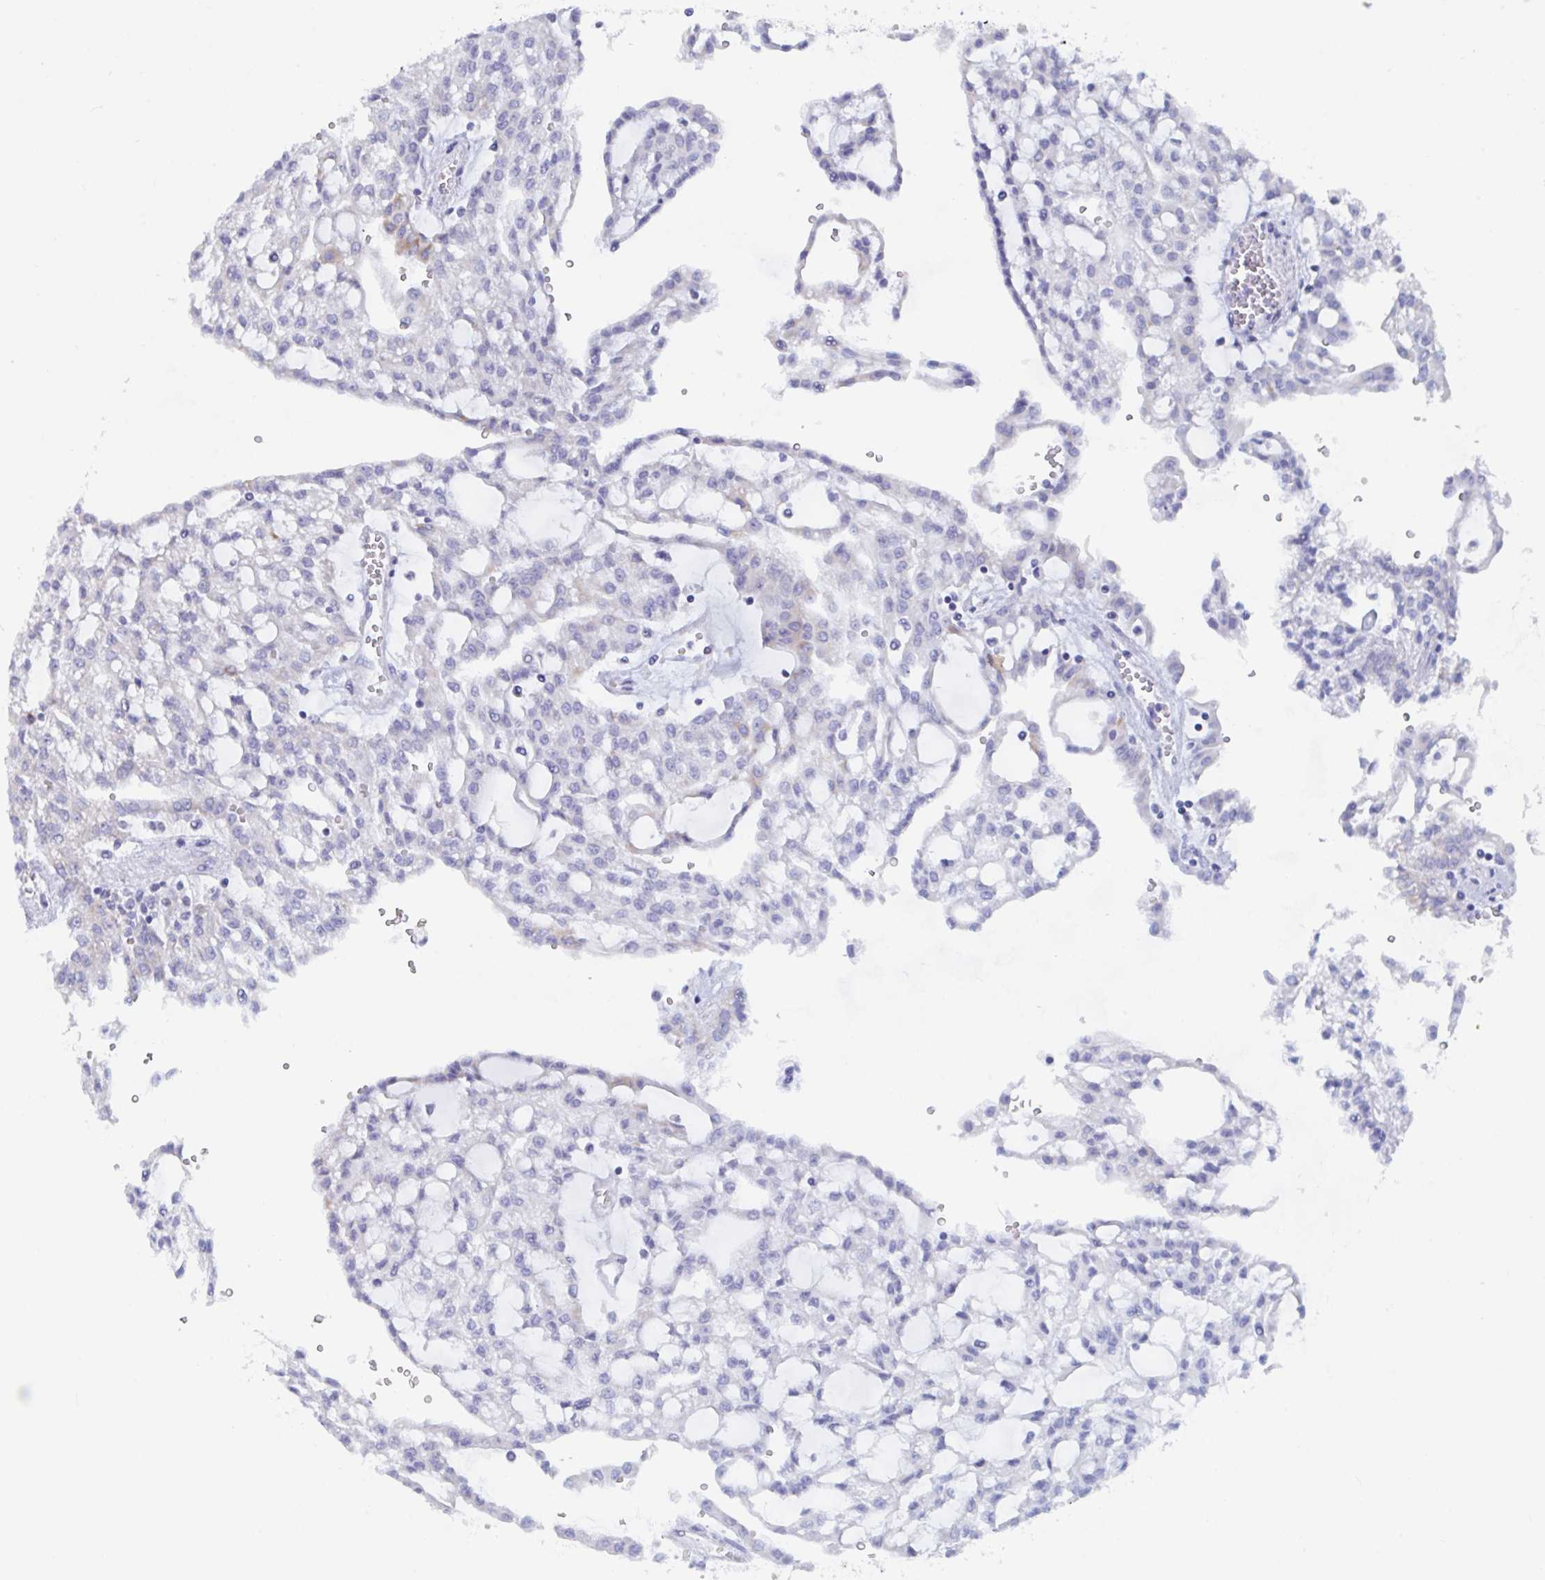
{"staining": {"intensity": "weak", "quantity": "<25%", "location": "cytoplasmic/membranous"}, "tissue": "renal cancer", "cell_type": "Tumor cells", "image_type": "cancer", "snomed": [{"axis": "morphology", "description": "Adenocarcinoma, NOS"}, {"axis": "topography", "description": "Kidney"}], "caption": "A photomicrograph of human renal cancer (adenocarcinoma) is negative for staining in tumor cells. Nuclei are stained in blue.", "gene": "MRPL53", "patient": {"sex": "male", "age": 63}}